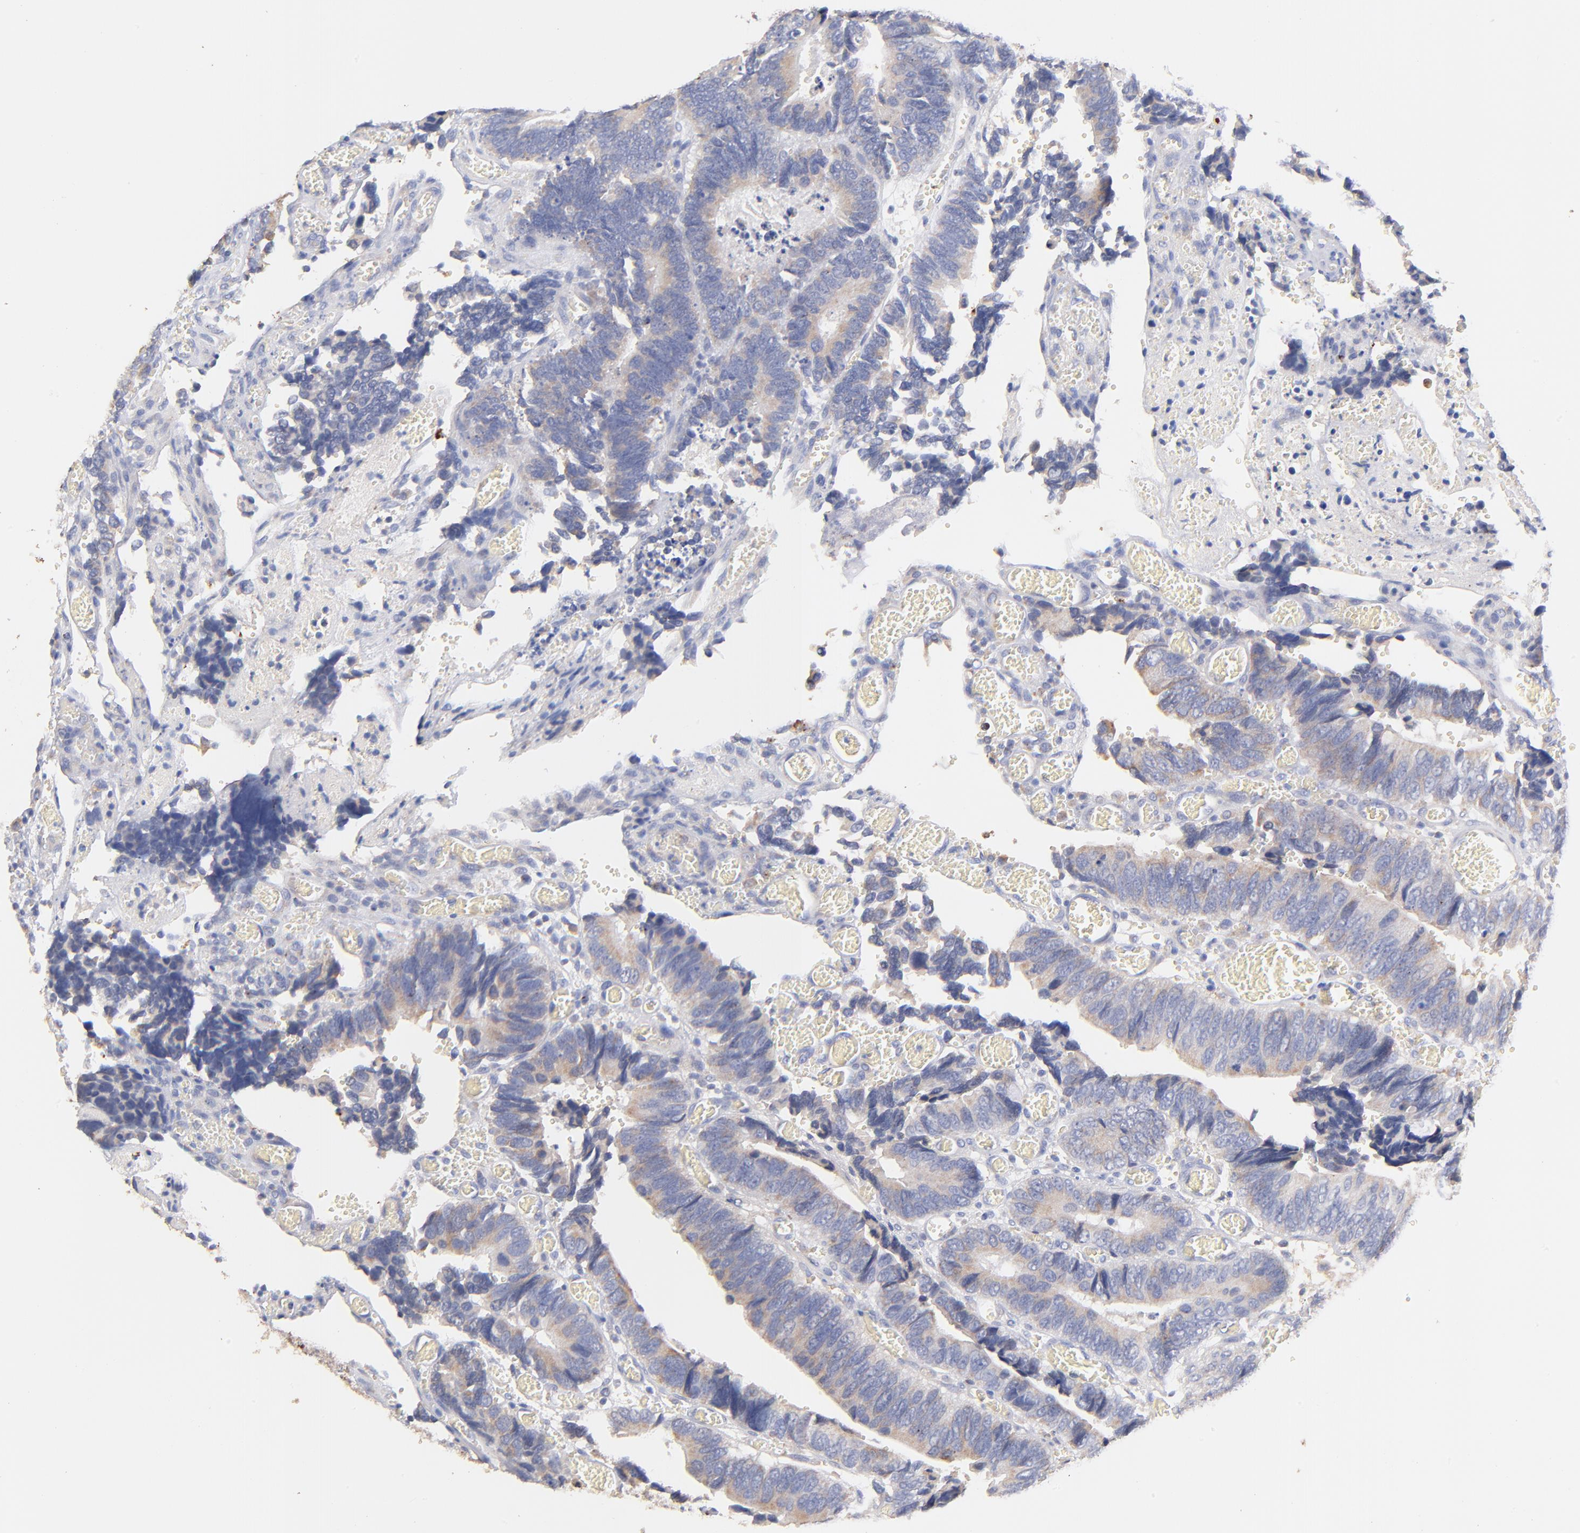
{"staining": {"intensity": "weak", "quantity": ">75%", "location": "cytoplasmic/membranous"}, "tissue": "colorectal cancer", "cell_type": "Tumor cells", "image_type": "cancer", "snomed": [{"axis": "morphology", "description": "Adenocarcinoma, NOS"}, {"axis": "topography", "description": "Colon"}], "caption": "The micrograph shows a brown stain indicating the presence of a protein in the cytoplasmic/membranous of tumor cells in colorectal cancer (adenocarcinoma).", "gene": "IGLV7-43", "patient": {"sex": "male", "age": 72}}